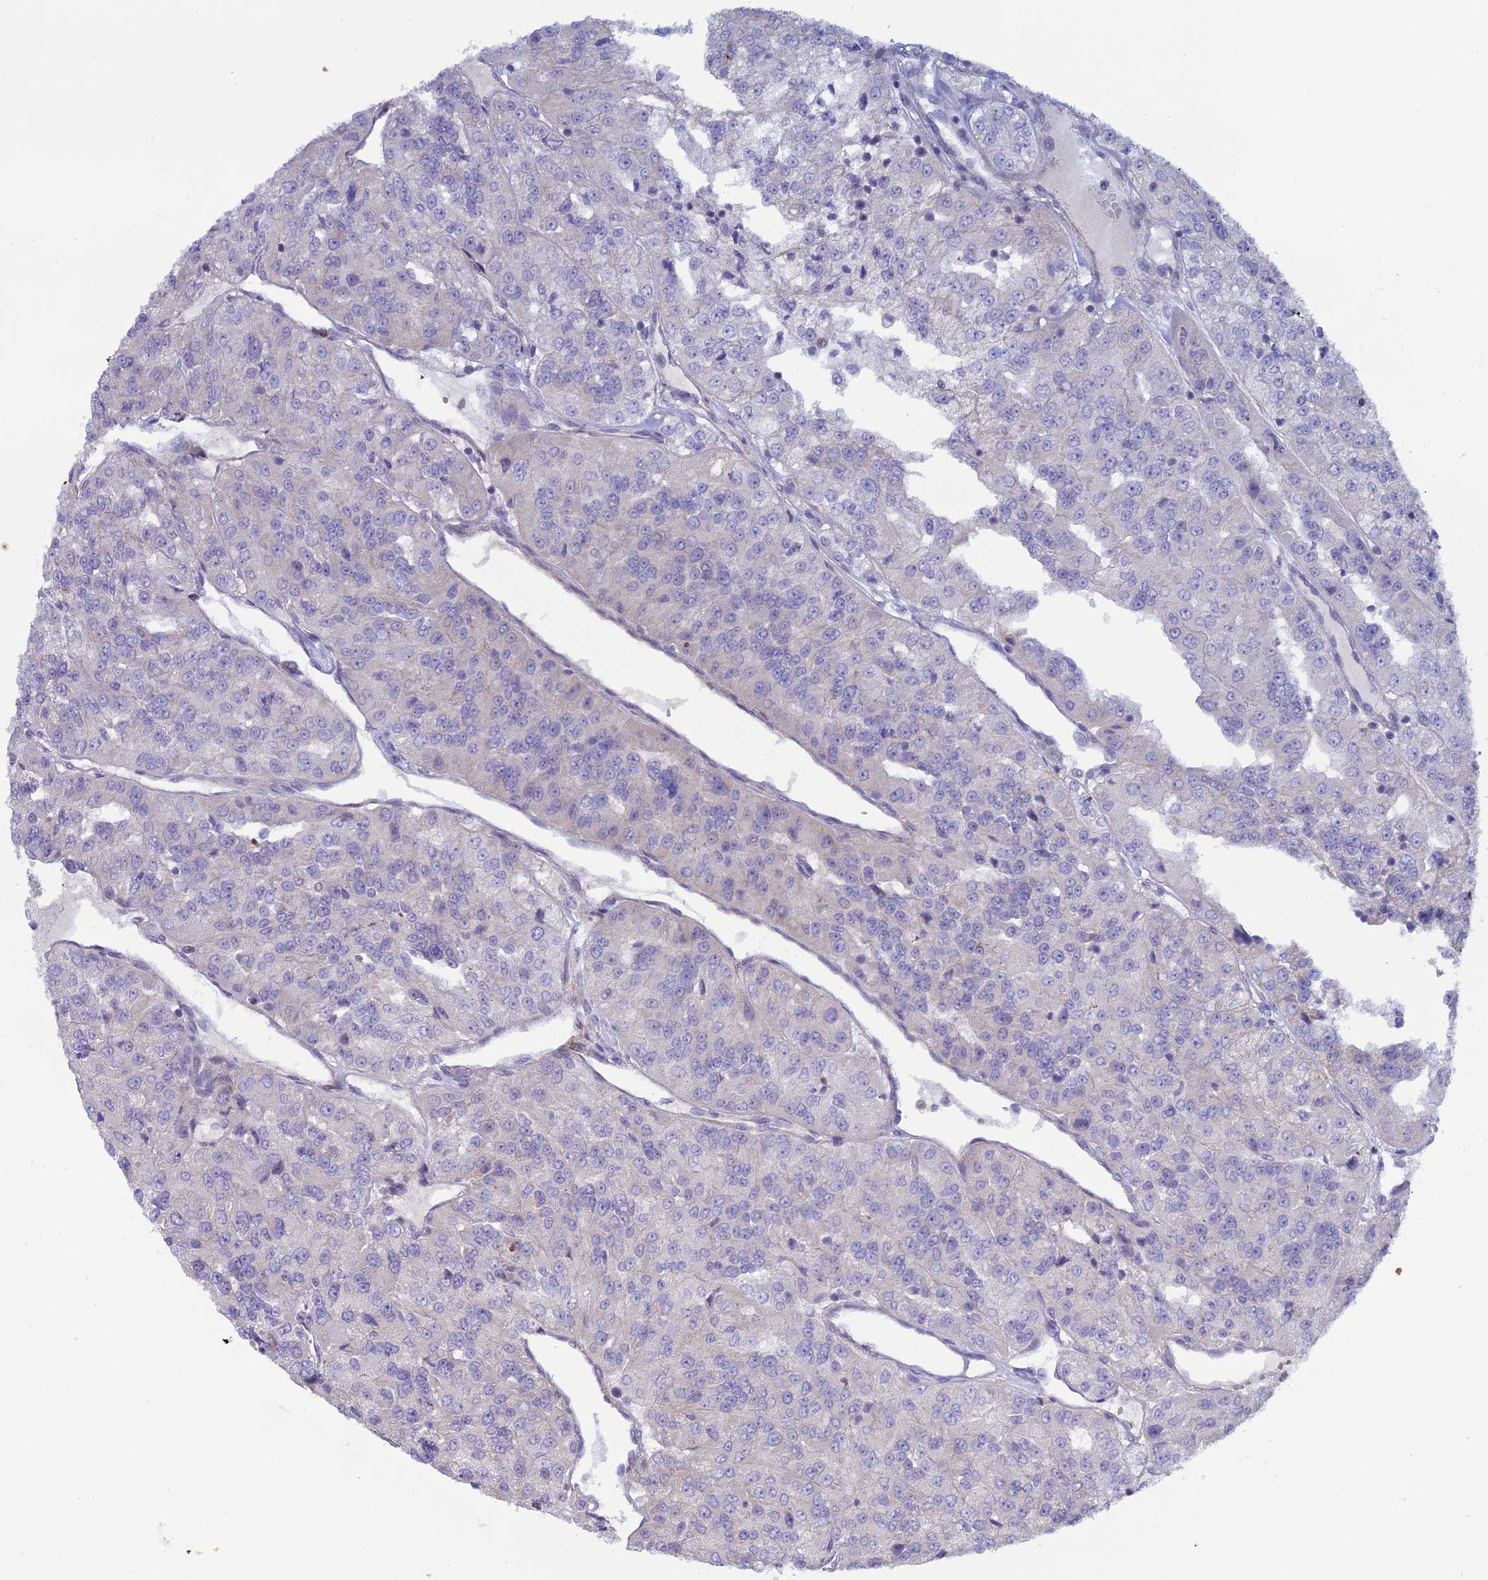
{"staining": {"intensity": "negative", "quantity": "none", "location": "none"}, "tissue": "renal cancer", "cell_type": "Tumor cells", "image_type": "cancer", "snomed": [{"axis": "morphology", "description": "Adenocarcinoma, NOS"}, {"axis": "topography", "description": "Kidney"}], "caption": "Immunohistochemistry (IHC) of human adenocarcinoma (renal) reveals no staining in tumor cells.", "gene": "COL6A6", "patient": {"sex": "female", "age": 63}}